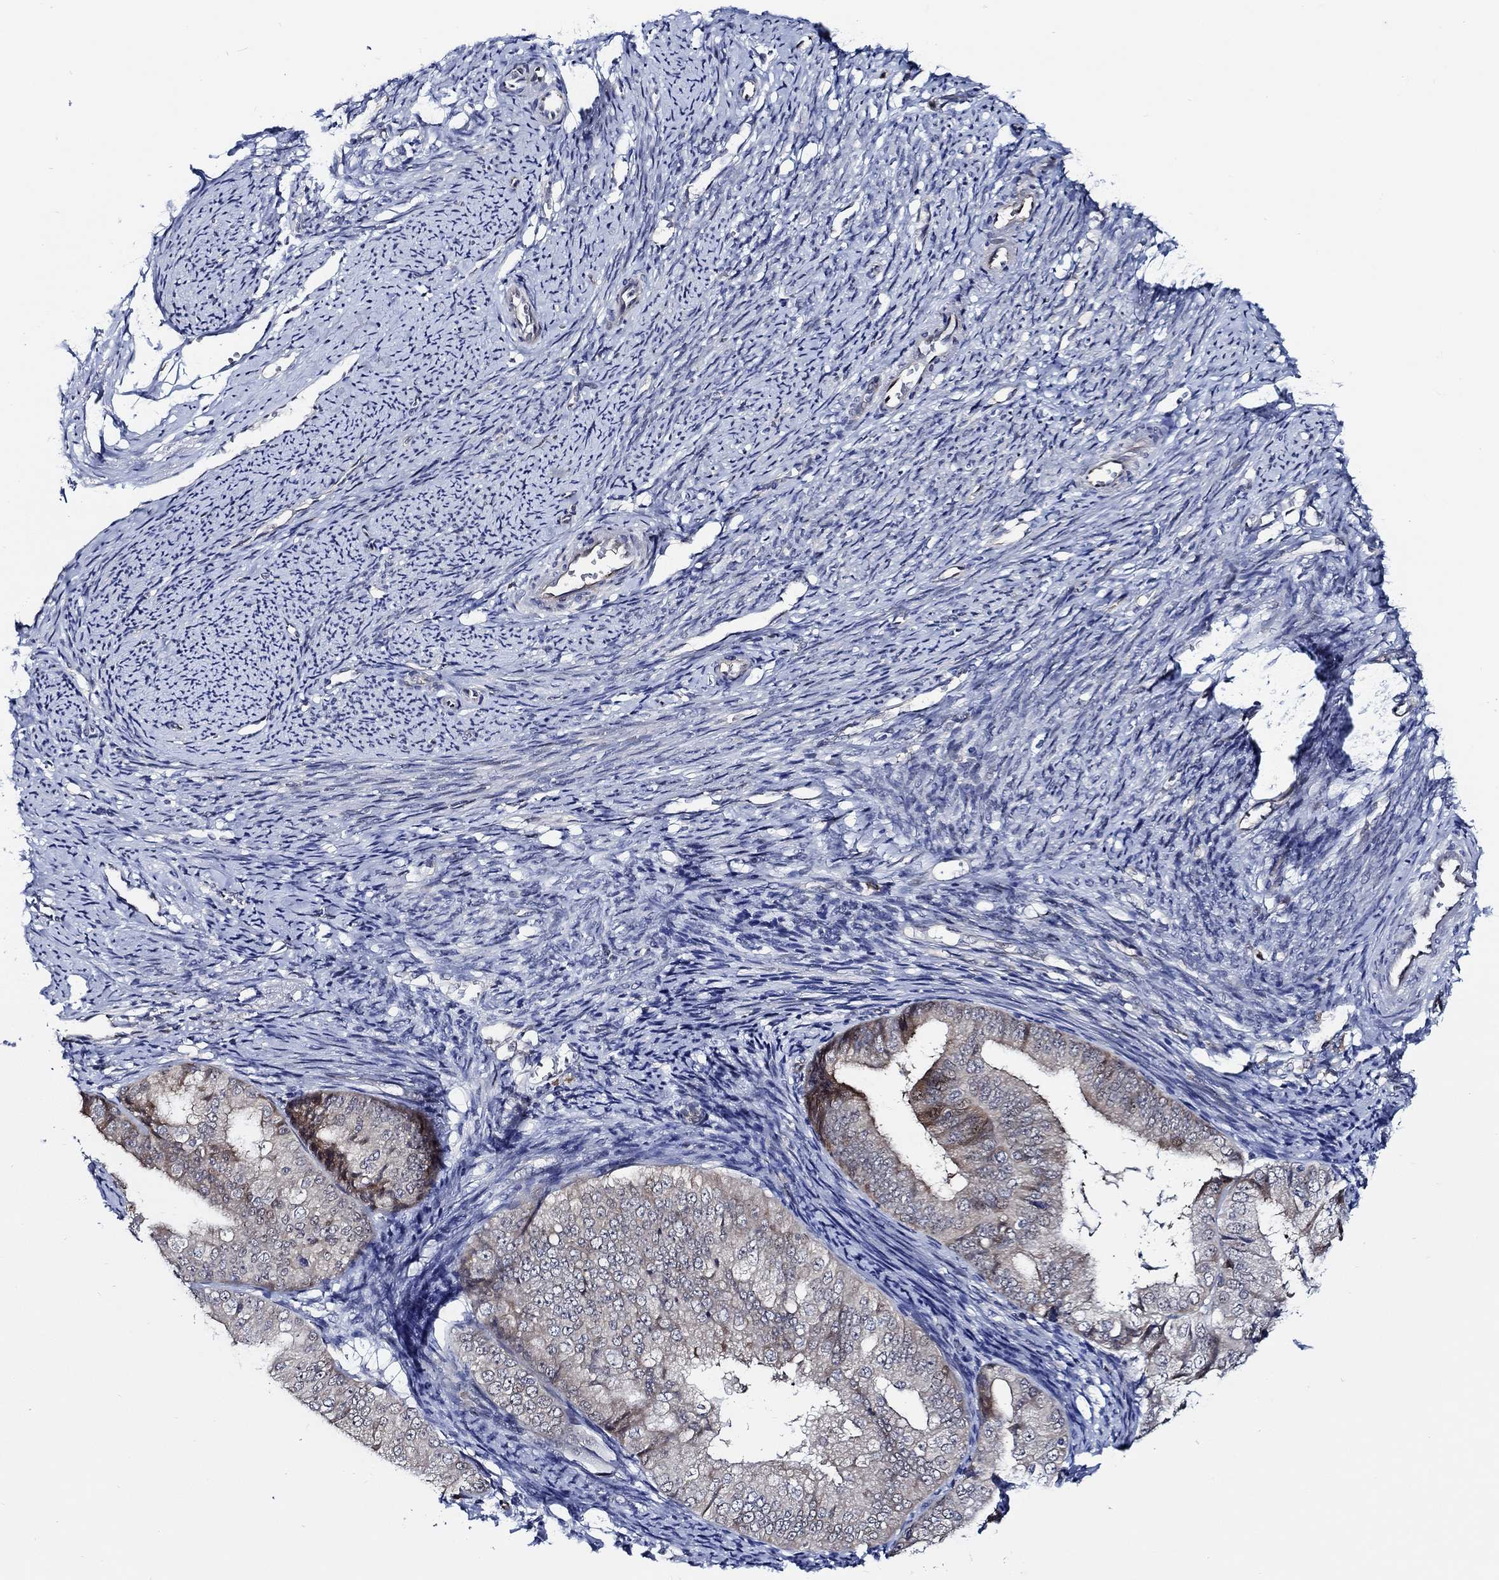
{"staining": {"intensity": "moderate", "quantity": "<25%", "location": "cytoplasmic/membranous"}, "tissue": "endometrial cancer", "cell_type": "Tumor cells", "image_type": "cancer", "snomed": [{"axis": "morphology", "description": "Adenocarcinoma, NOS"}, {"axis": "topography", "description": "Endometrium"}], "caption": "Protein expression analysis of endometrial adenocarcinoma shows moderate cytoplasmic/membranous expression in about <25% of tumor cells.", "gene": "C8orf48", "patient": {"sex": "female", "age": 63}}